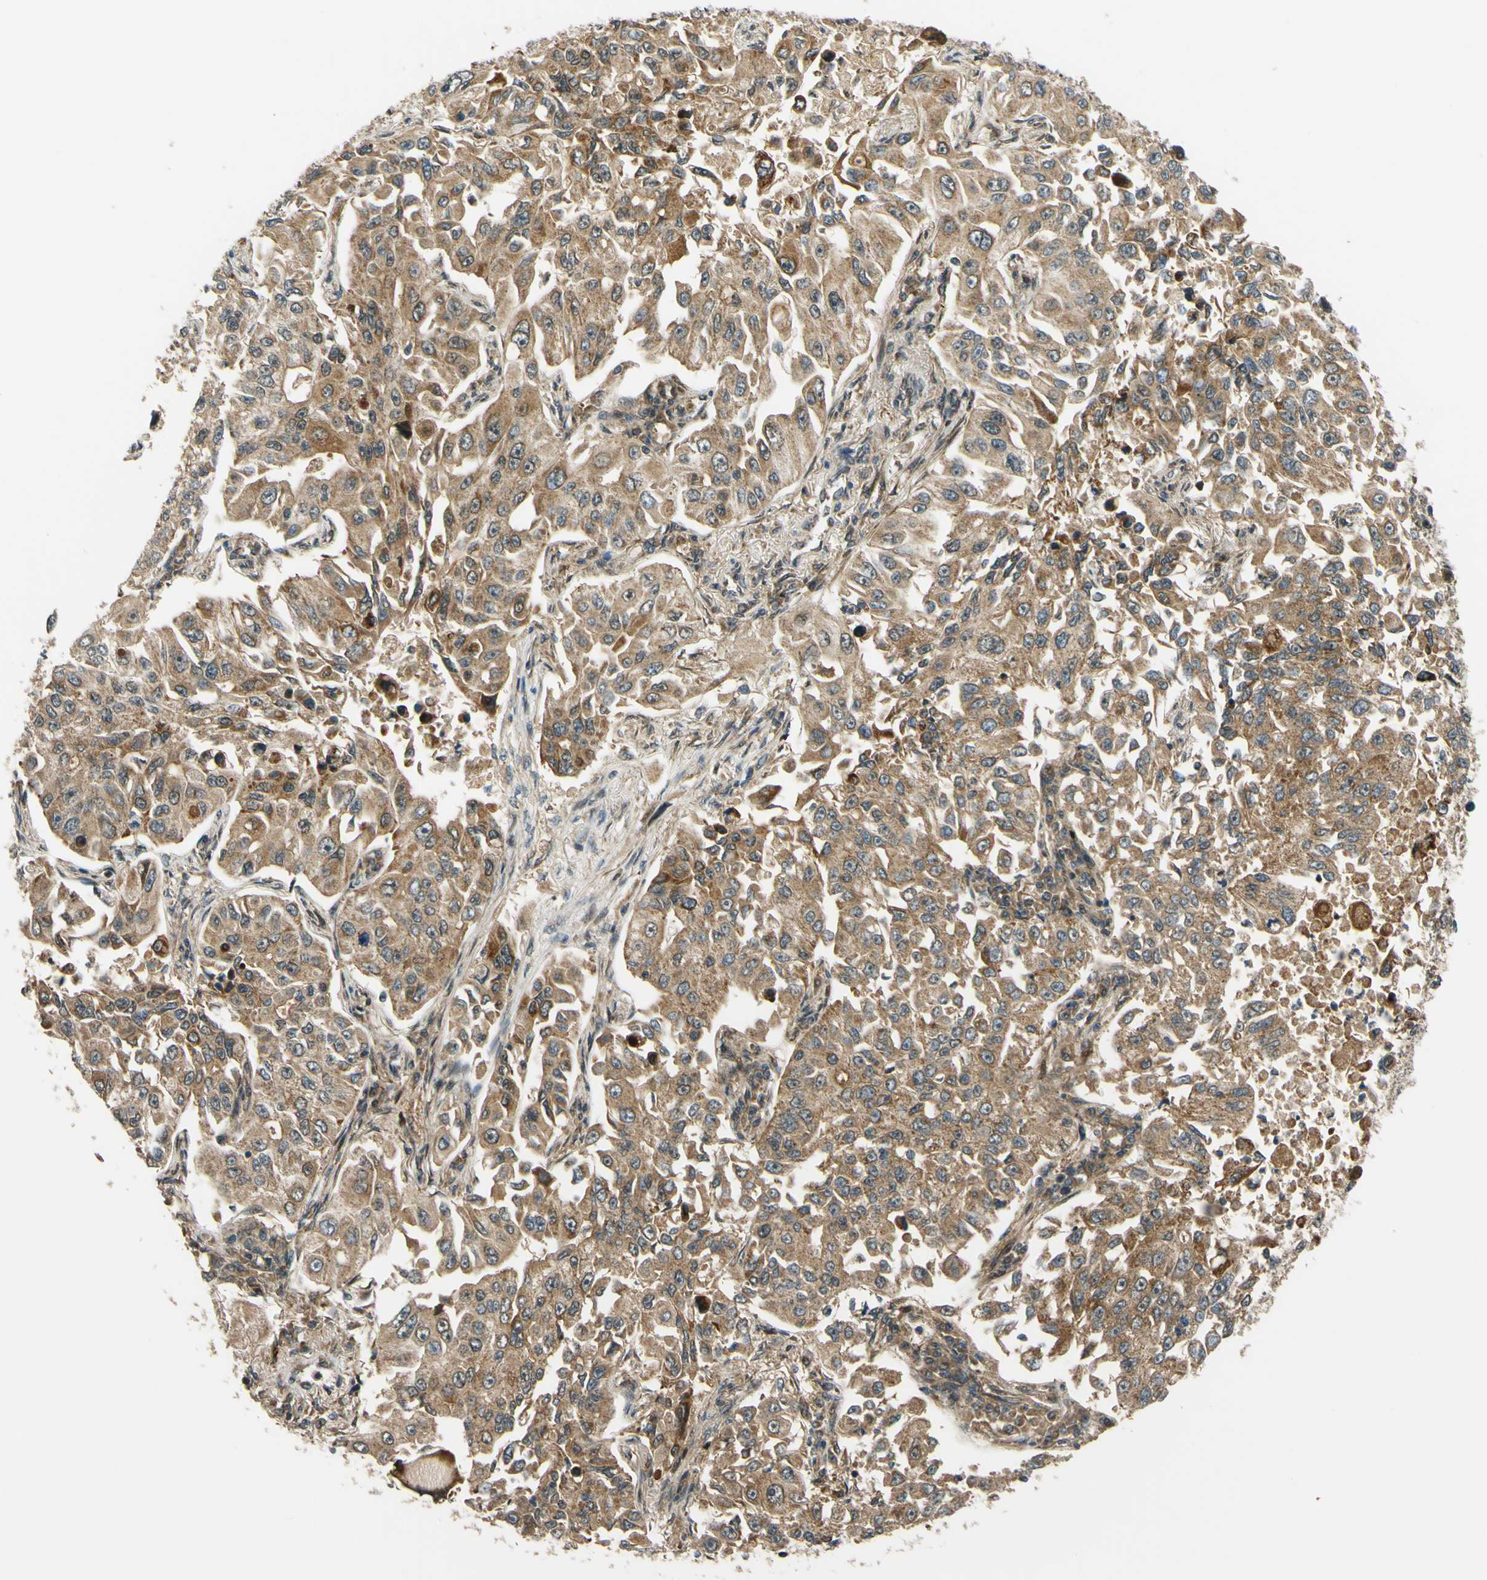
{"staining": {"intensity": "moderate", "quantity": ">75%", "location": "cytoplasmic/membranous"}, "tissue": "lung cancer", "cell_type": "Tumor cells", "image_type": "cancer", "snomed": [{"axis": "morphology", "description": "Adenocarcinoma, NOS"}, {"axis": "topography", "description": "Lung"}], "caption": "Protein expression by immunohistochemistry (IHC) reveals moderate cytoplasmic/membranous staining in approximately >75% of tumor cells in lung cancer.", "gene": "ABCC8", "patient": {"sex": "male", "age": 84}}